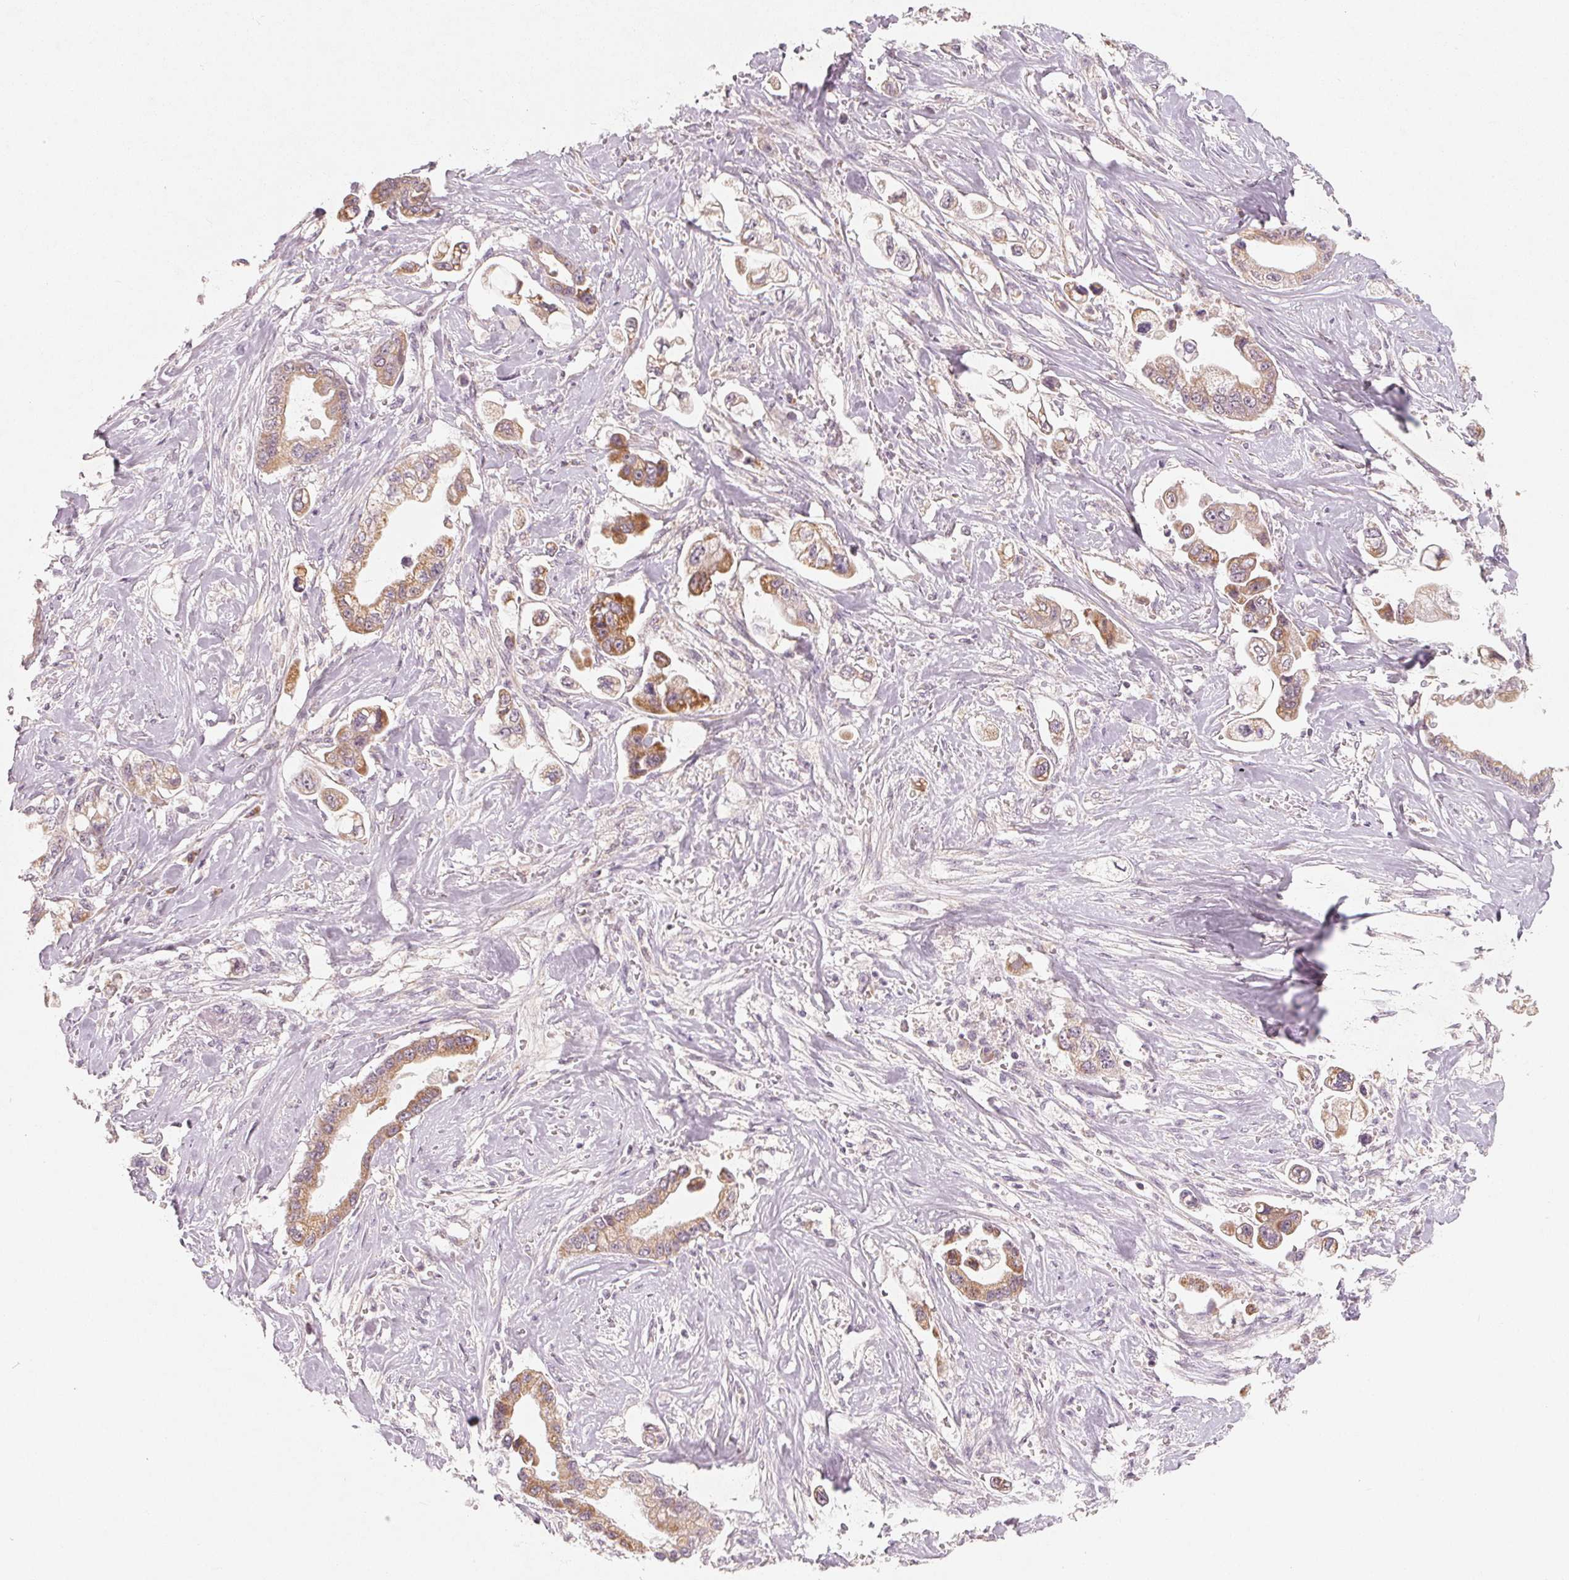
{"staining": {"intensity": "moderate", "quantity": "25%-75%", "location": "cytoplasmic/membranous"}, "tissue": "stomach cancer", "cell_type": "Tumor cells", "image_type": "cancer", "snomed": [{"axis": "morphology", "description": "Adenocarcinoma, NOS"}, {"axis": "topography", "description": "Stomach"}], "caption": "About 25%-75% of tumor cells in human stomach cancer demonstrate moderate cytoplasmic/membranous protein expression as visualized by brown immunohistochemical staining.", "gene": "GHITM", "patient": {"sex": "male", "age": 62}}